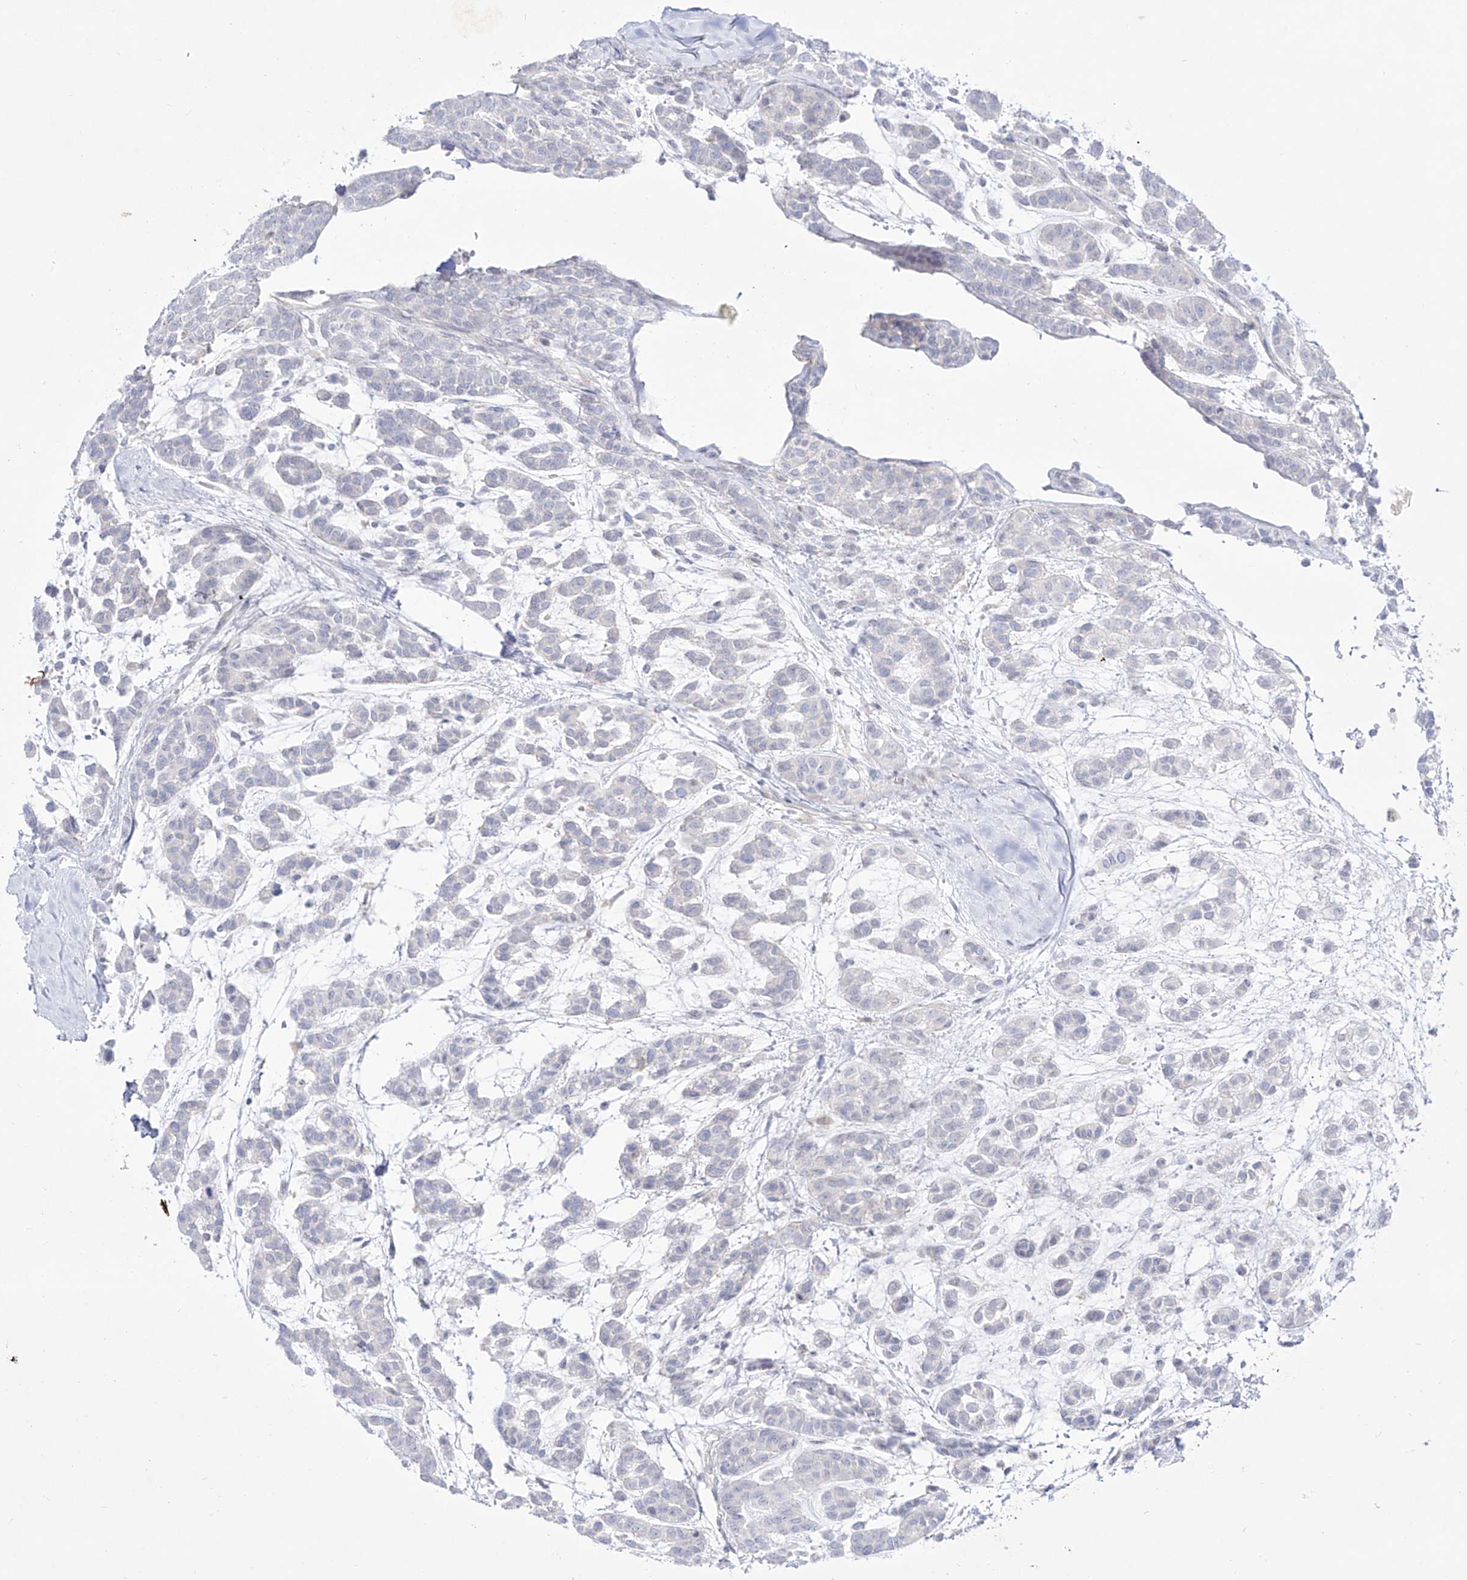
{"staining": {"intensity": "negative", "quantity": "none", "location": "none"}, "tissue": "head and neck cancer", "cell_type": "Tumor cells", "image_type": "cancer", "snomed": [{"axis": "morphology", "description": "Adenocarcinoma, NOS"}, {"axis": "morphology", "description": "Adenoma, NOS"}, {"axis": "topography", "description": "Head-Neck"}], "caption": "This is an immunohistochemistry image of human head and neck cancer (adenocarcinoma). There is no positivity in tumor cells.", "gene": "DMKN", "patient": {"sex": "female", "age": 55}}